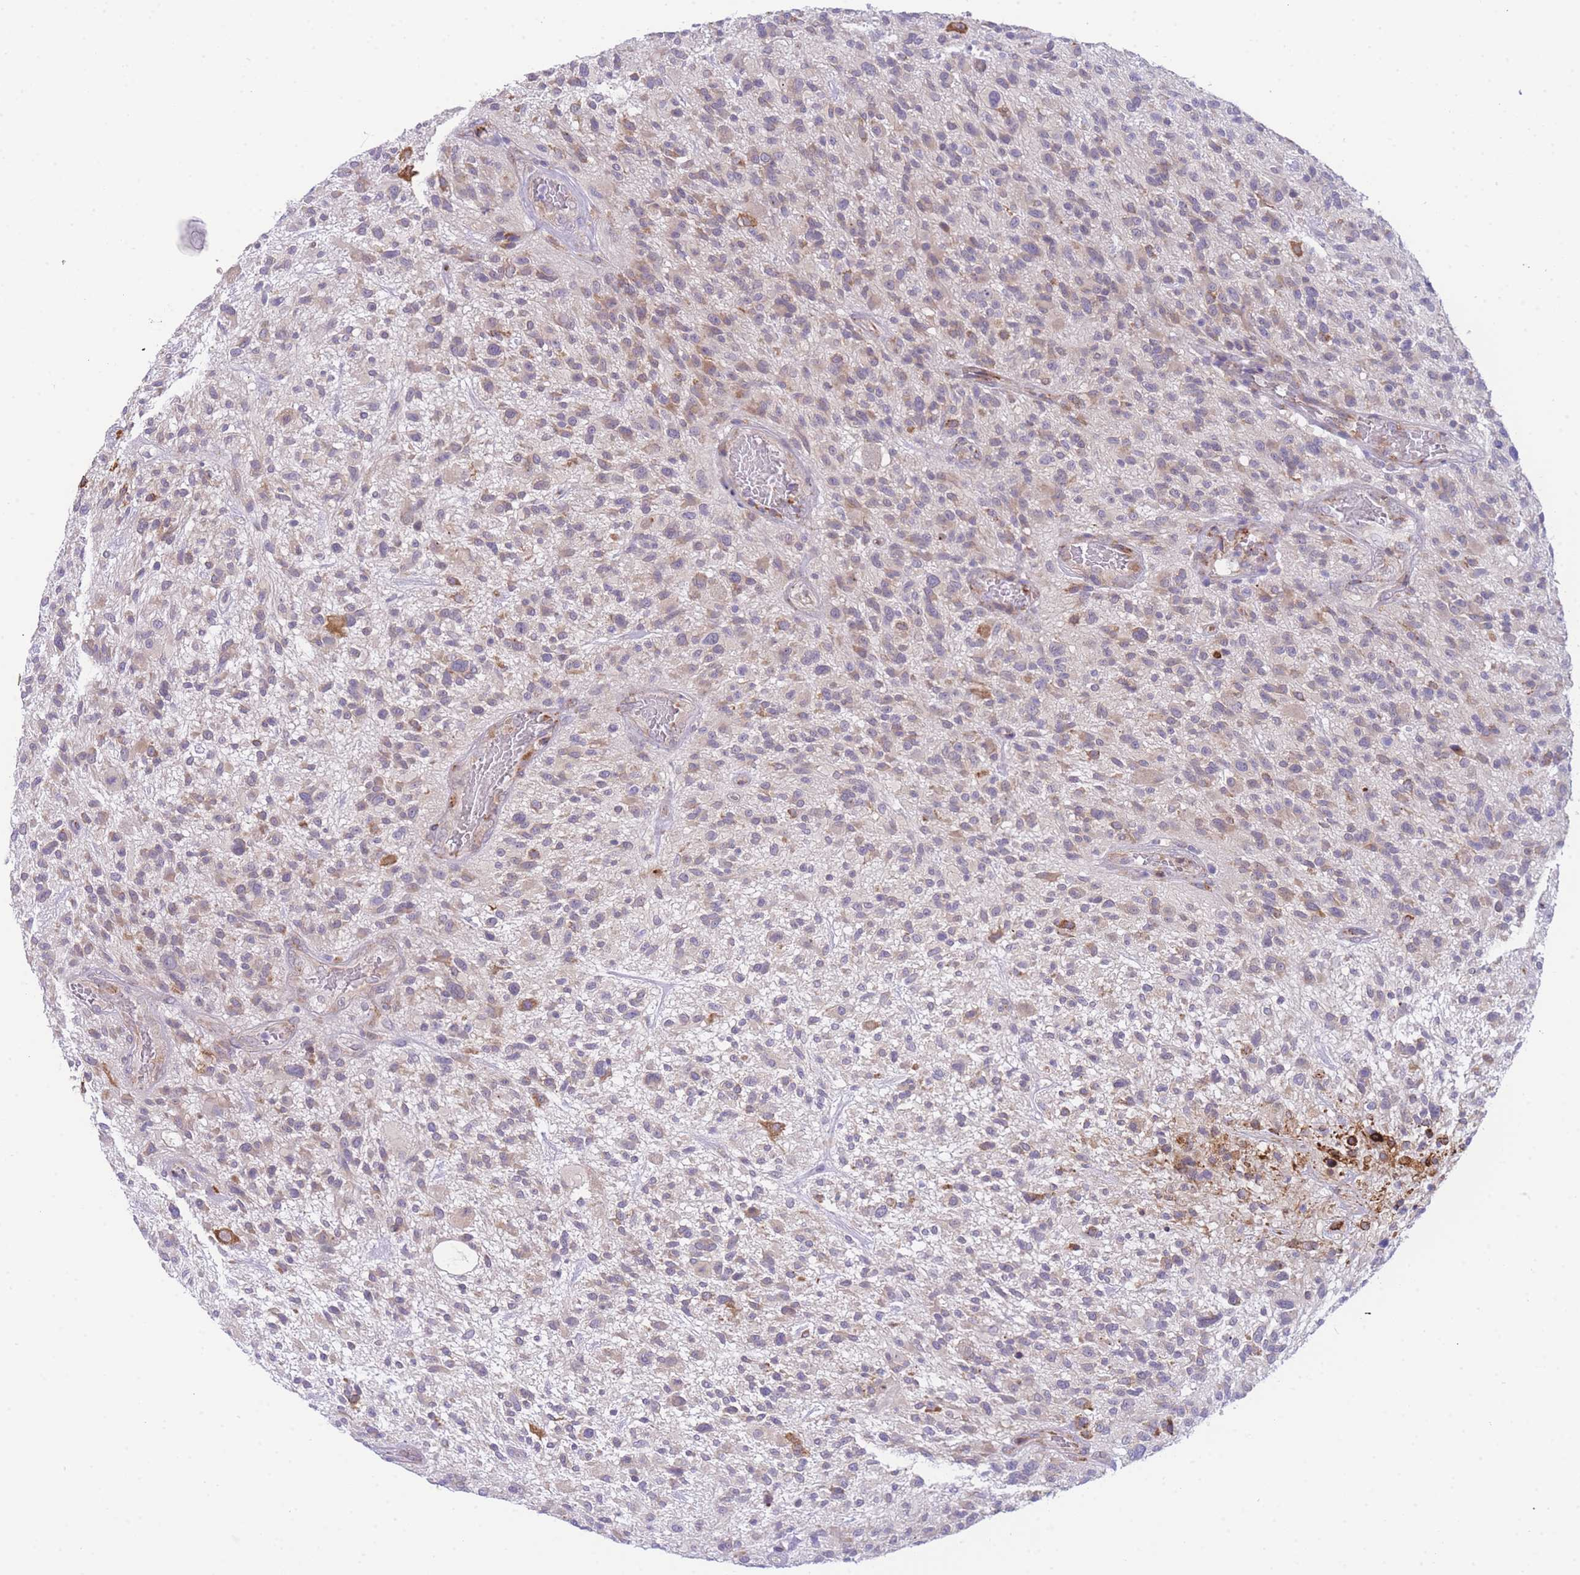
{"staining": {"intensity": "moderate", "quantity": "25%-75%", "location": "cytoplasmic/membranous"}, "tissue": "glioma", "cell_type": "Tumor cells", "image_type": "cancer", "snomed": [{"axis": "morphology", "description": "Glioma, malignant, High grade"}, {"axis": "topography", "description": "Brain"}], "caption": "IHC of malignant glioma (high-grade) shows medium levels of moderate cytoplasmic/membranous staining in approximately 25%-75% of tumor cells. (DAB (3,3'-diaminobenzidine) = brown stain, brightfield microscopy at high magnification).", "gene": "ZNF510", "patient": {"sex": "male", "age": 47}}